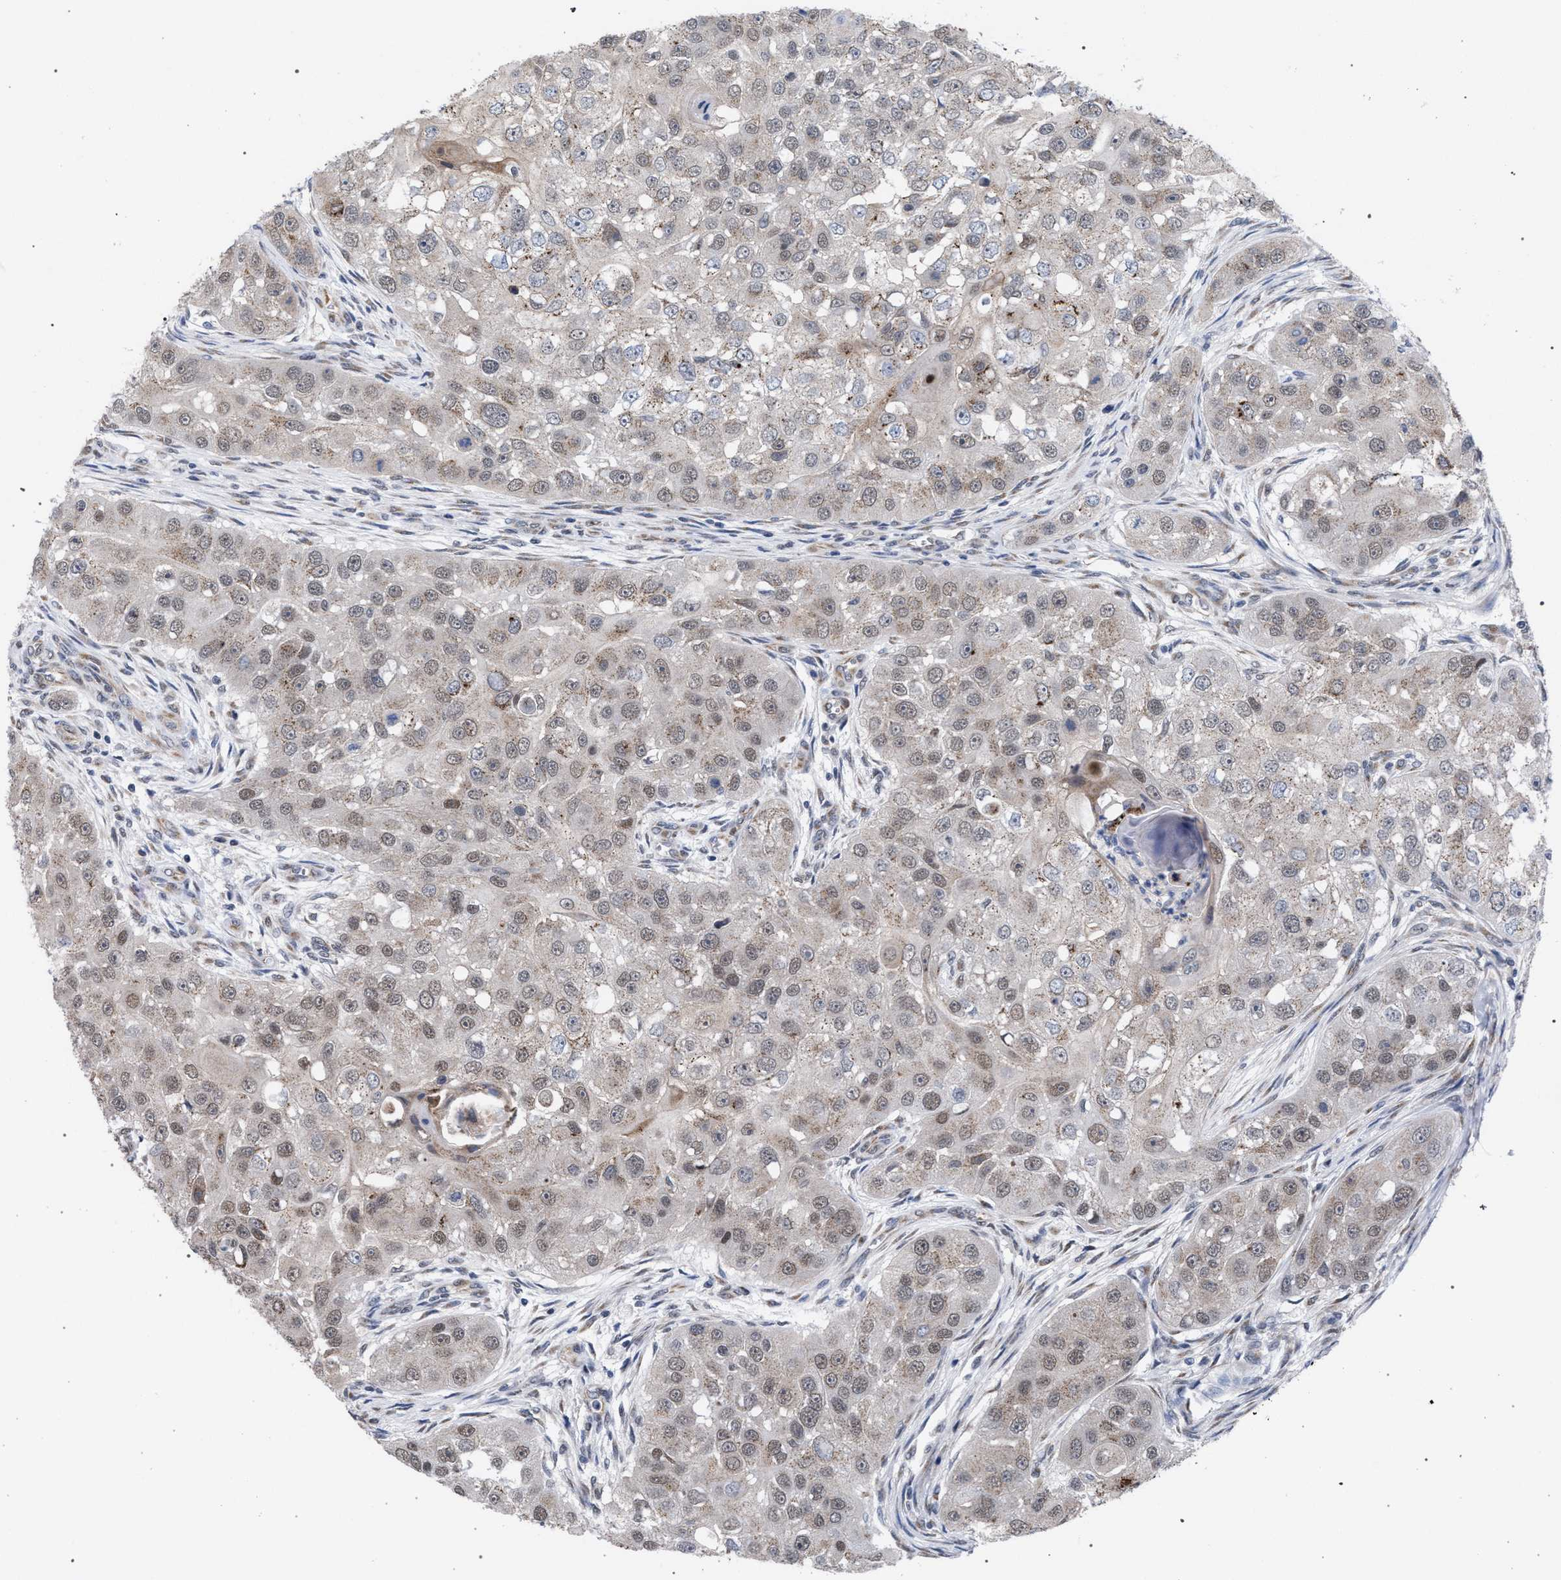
{"staining": {"intensity": "weak", "quantity": "25%-75%", "location": "cytoplasmic/membranous"}, "tissue": "head and neck cancer", "cell_type": "Tumor cells", "image_type": "cancer", "snomed": [{"axis": "morphology", "description": "Normal tissue, NOS"}, {"axis": "morphology", "description": "Squamous cell carcinoma, NOS"}, {"axis": "topography", "description": "Skeletal muscle"}, {"axis": "topography", "description": "Head-Neck"}], "caption": "Protein staining exhibits weak cytoplasmic/membranous positivity in about 25%-75% of tumor cells in head and neck cancer (squamous cell carcinoma).", "gene": "GOLGA2", "patient": {"sex": "male", "age": 51}}